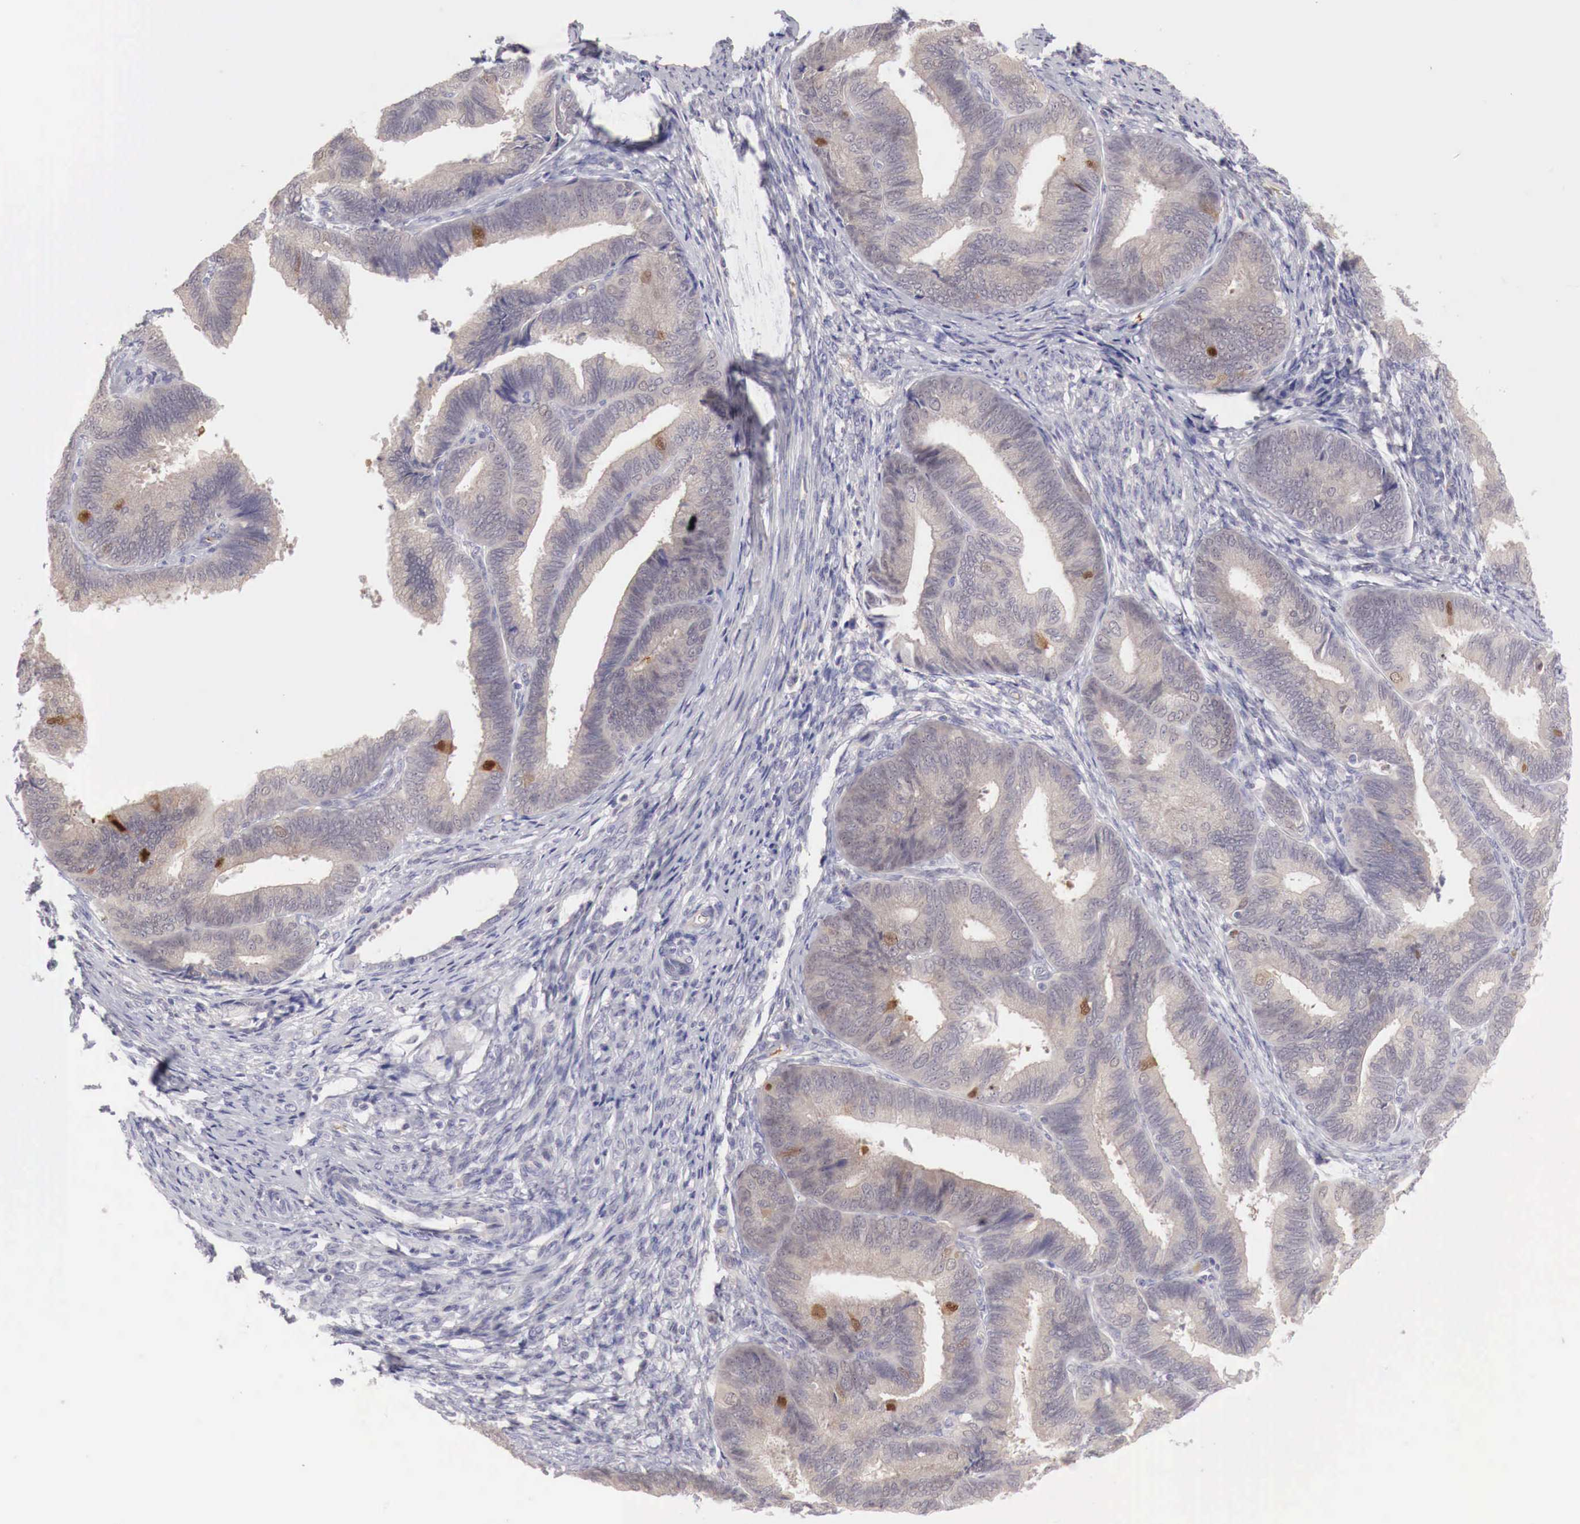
{"staining": {"intensity": "weak", "quantity": "25%-75%", "location": "cytoplasmic/membranous"}, "tissue": "endometrial cancer", "cell_type": "Tumor cells", "image_type": "cancer", "snomed": [{"axis": "morphology", "description": "Adenocarcinoma, NOS"}, {"axis": "topography", "description": "Endometrium"}], "caption": "Tumor cells demonstrate low levels of weak cytoplasmic/membranous staining in approximately 25%-75% of cells in endometrial cancer.", "gene": "GATA1", "patient": {"sex": "female", "age": 63}}